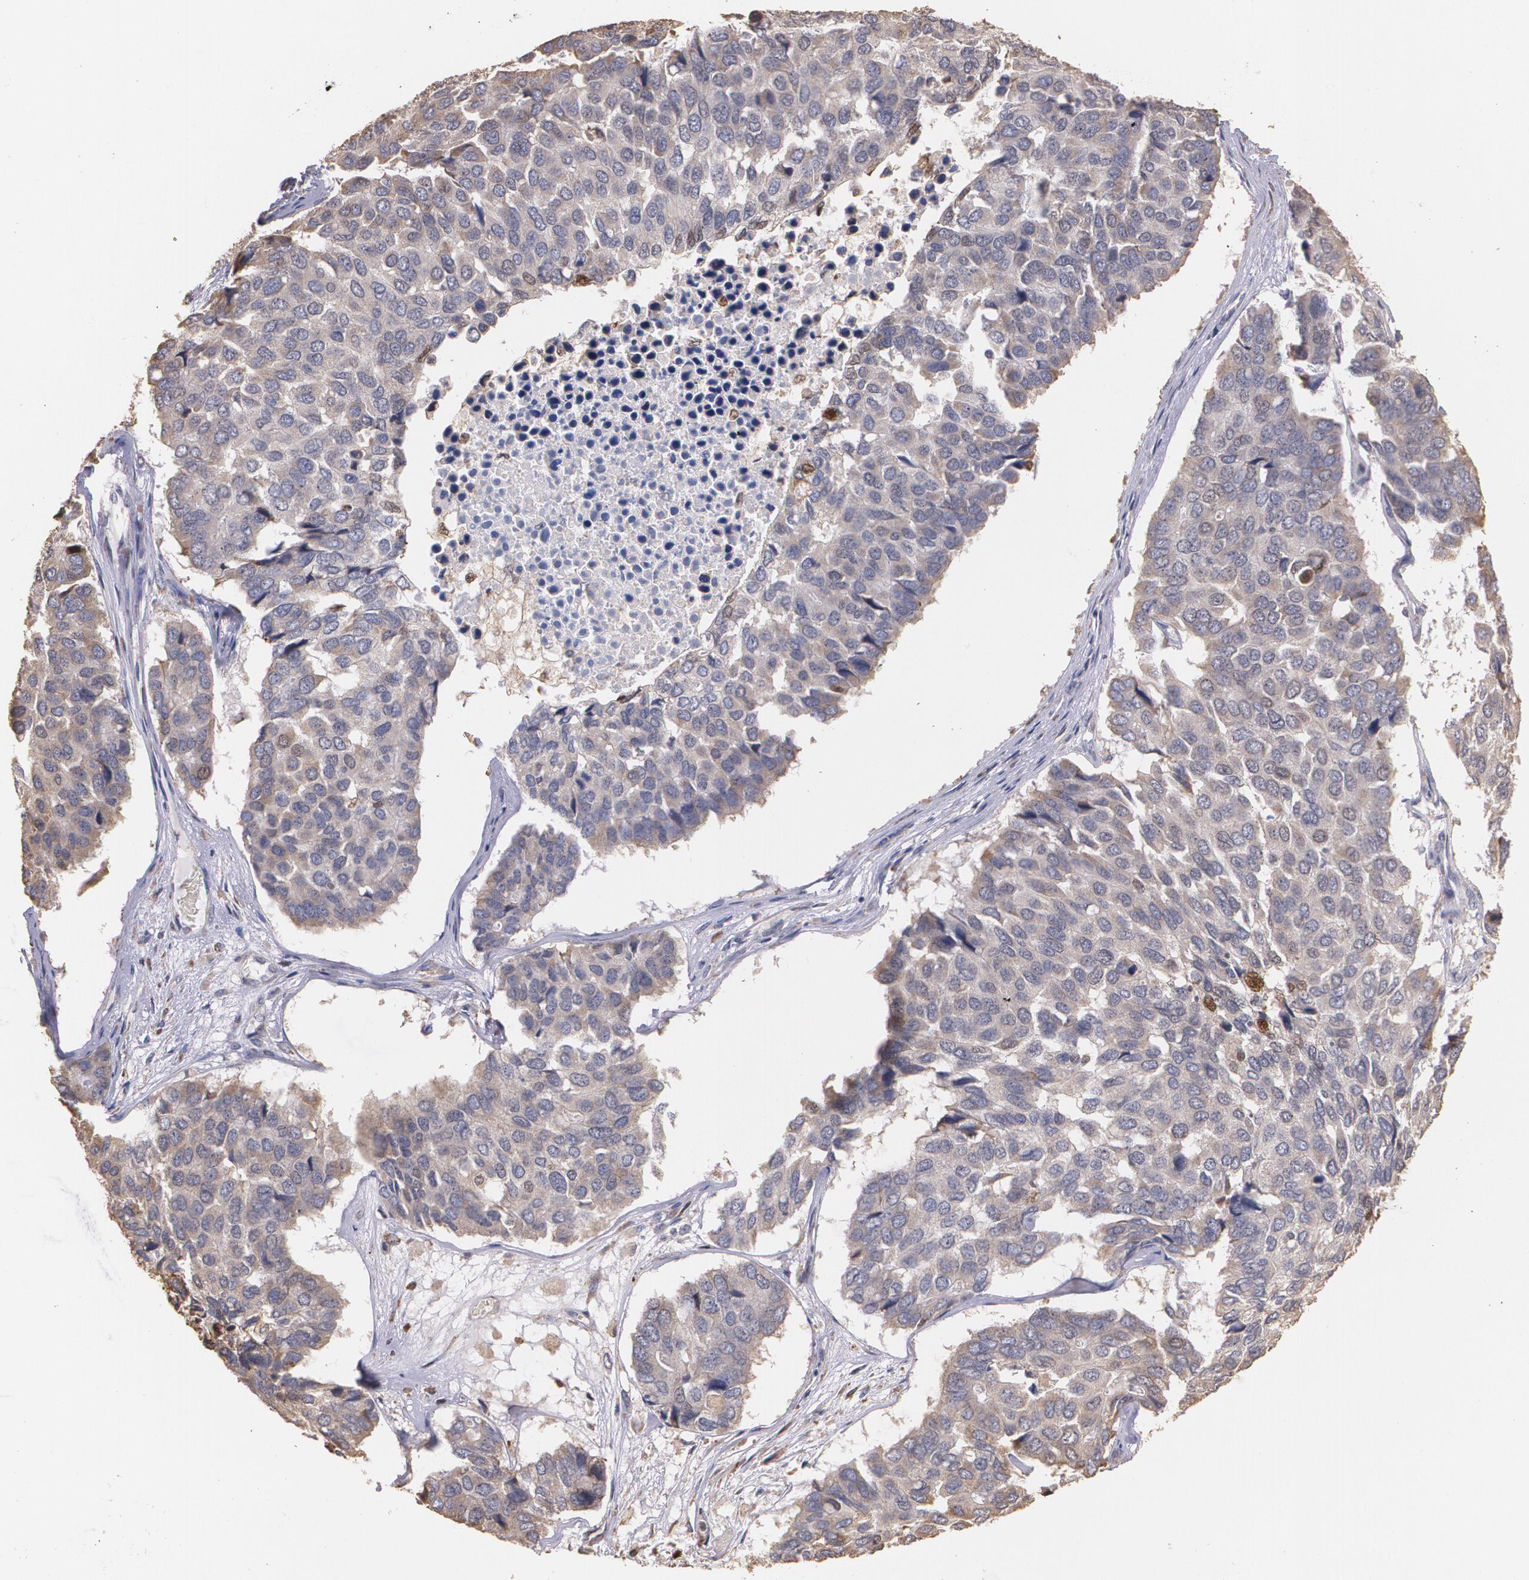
{"staining": {"intensity": "weak", "quantity": ">75%", "location": "cytoplasmic/membranous"}, "tissue": "pancreatic cancer", "cell_type": "Tumor cells", "image_type": "cancer", "snomed": [{"axis": "morphology", "description": "Adenocarcinoma, NOS"}, {"axis": "topography", "description": "Pancreas"}], "caption": "About >75% of tumor cells in human pancreatic adenocarcinoma demonstrate weak cytoplasmic/membranous protein expression as visualized by brown immunohistochemical staining.", "gene": "ATF3", "patient": {"sex": "male", "age": 50}}